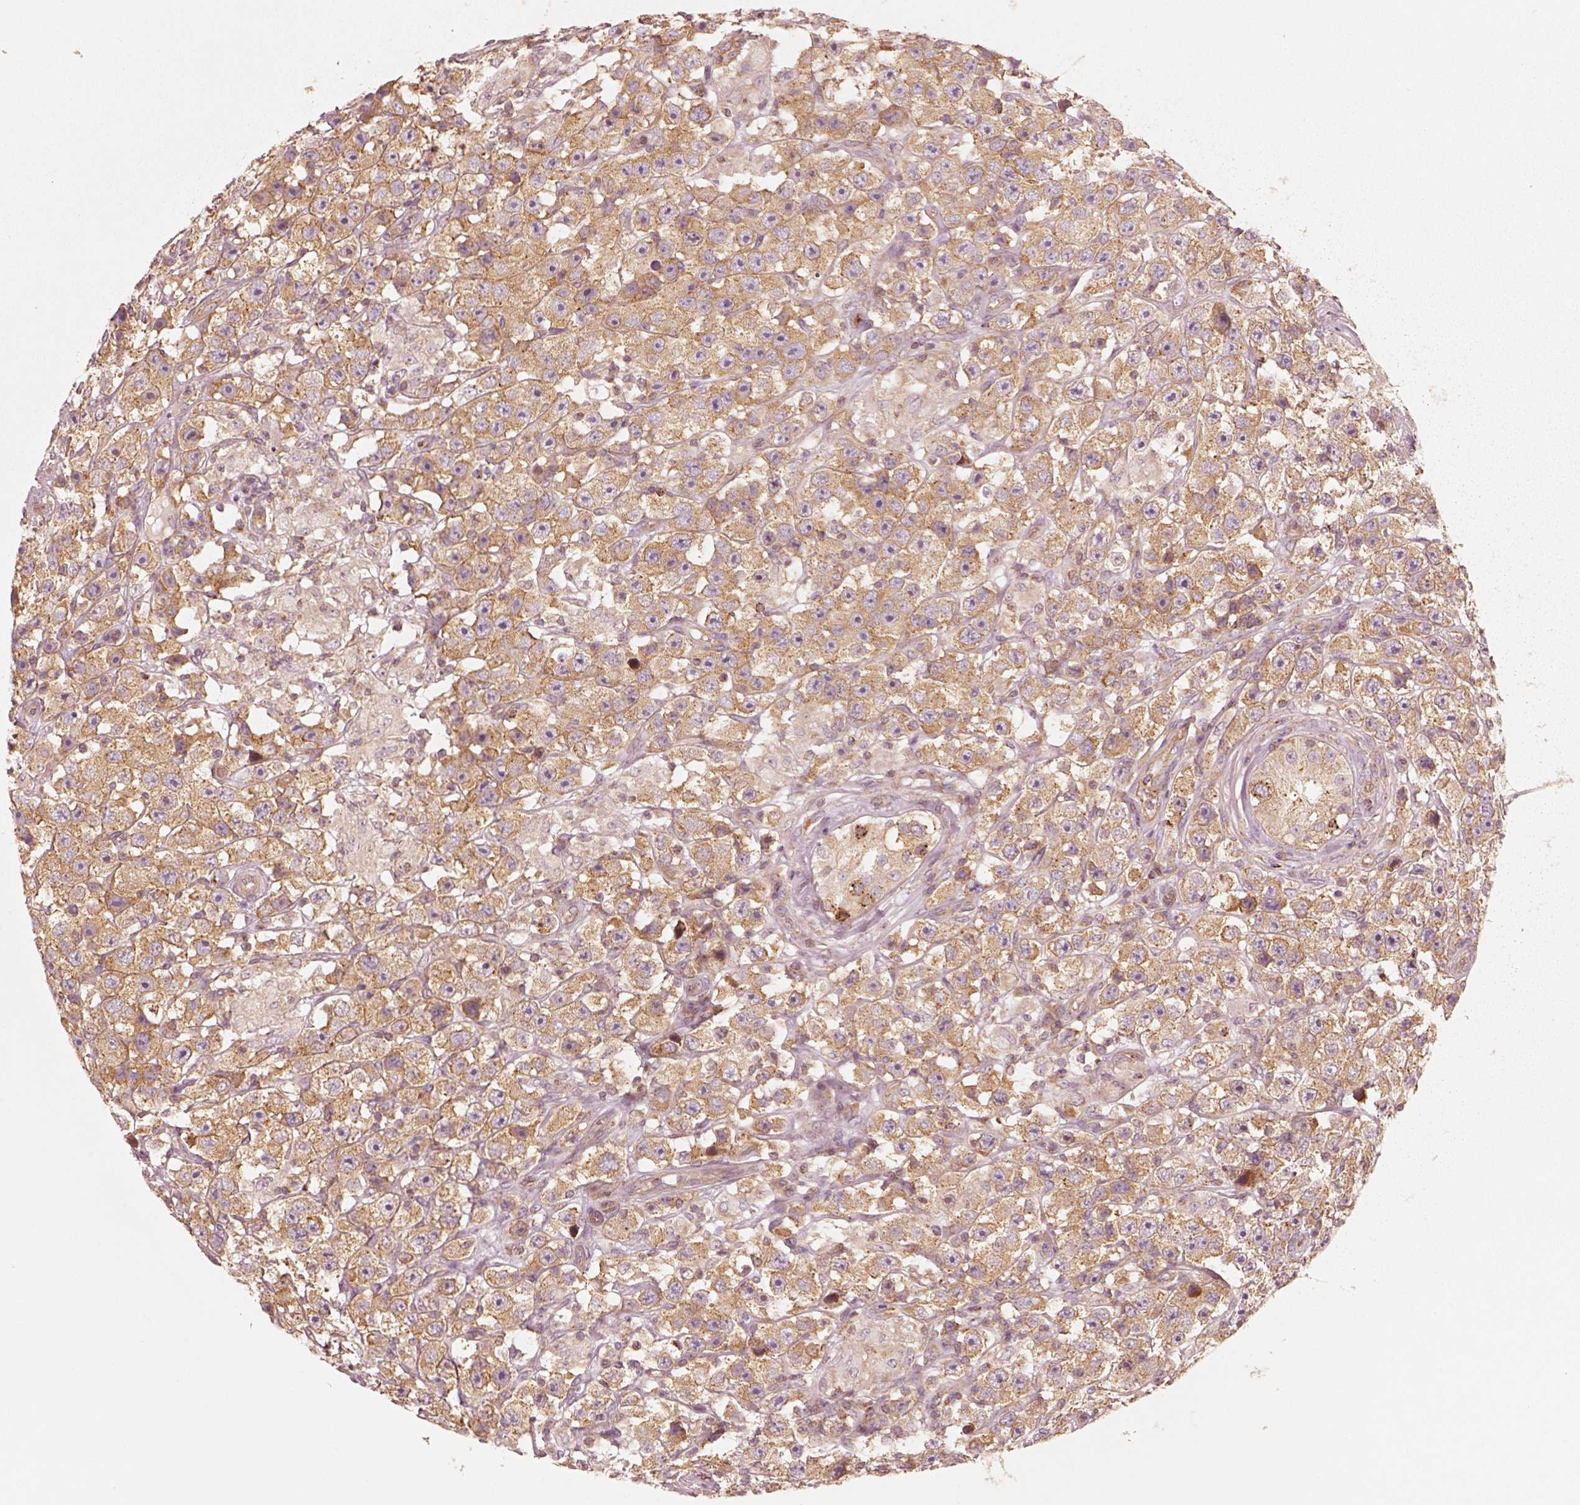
{"staining": {"intensity": "strong", "quantity": ">75%", "location": "cytoplasmic/membranous"}, "tissue": "testis cancer", "cell_type": "Tumor cells", "image_type": "cancer", "snomed": [{"axis": "morphology", "description": "Seminoma, NOS"}, {"axis": "topography", "description": "Testis"}], "caption": "This photomicrograph displays testis cancer stained with immunohistochemistry to label a protein in brown. The cytoplasmic/membranous of tumor cells show strong positivity for the protein. Nuclei are counter-stained blue.", "gene": "CNOT2", "patient": {"sex": "male", "age": 45}}